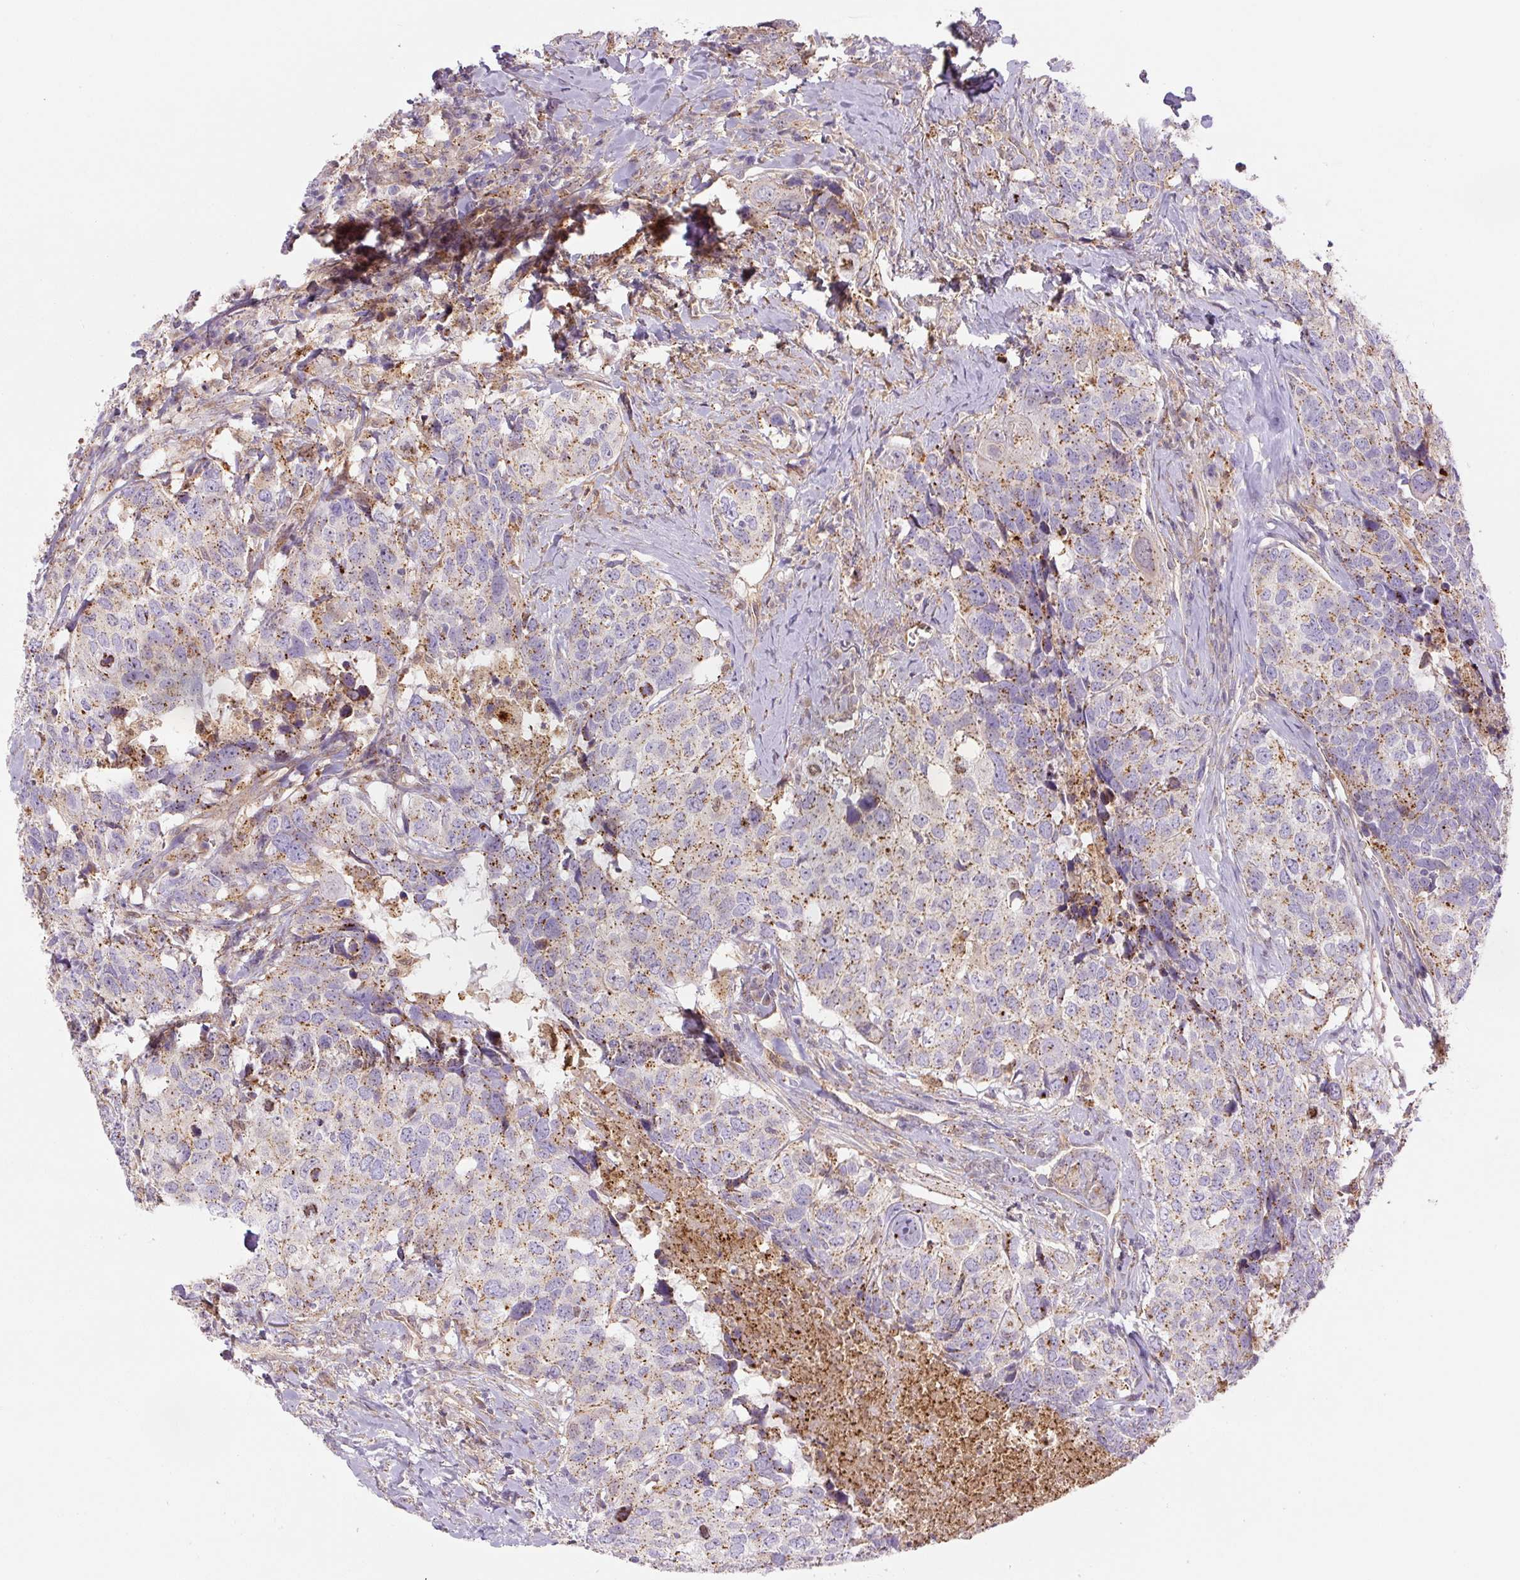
{"staining": {"intensity": "moderate", "quantity": "25%-75%", "location": "cytoplasmic/membranous"}, "tissue": "head and neck cancer", "cell_type": "Tumor cells", "image_type": "cancer", "snomed": [{"axis": "morphology", "description": "Normal tissue, NOS"}, {"axis": "morphology", "description": "Squamous cell carcinoma, NOS"}, {"axis": "topography", "description": "Skeletal muscle"}, {"axis": "topography", "description": "Vascular tissue"}, {"axis": "topography", "description": "Peripheral nerve tissue"}, {"axis": "topography", "description": "Head-Neck"}], "caption": "A high-resolution histopathology image shows immunohistochemistry staining of head and neck squamous cell carcinoma, which exhibits moderate cytoplasmic/membranous expression in approximately 25%-75% of tumor cells.", "gene": "ZSWIM7", "patient": {"sex": "male", "age": 66}}